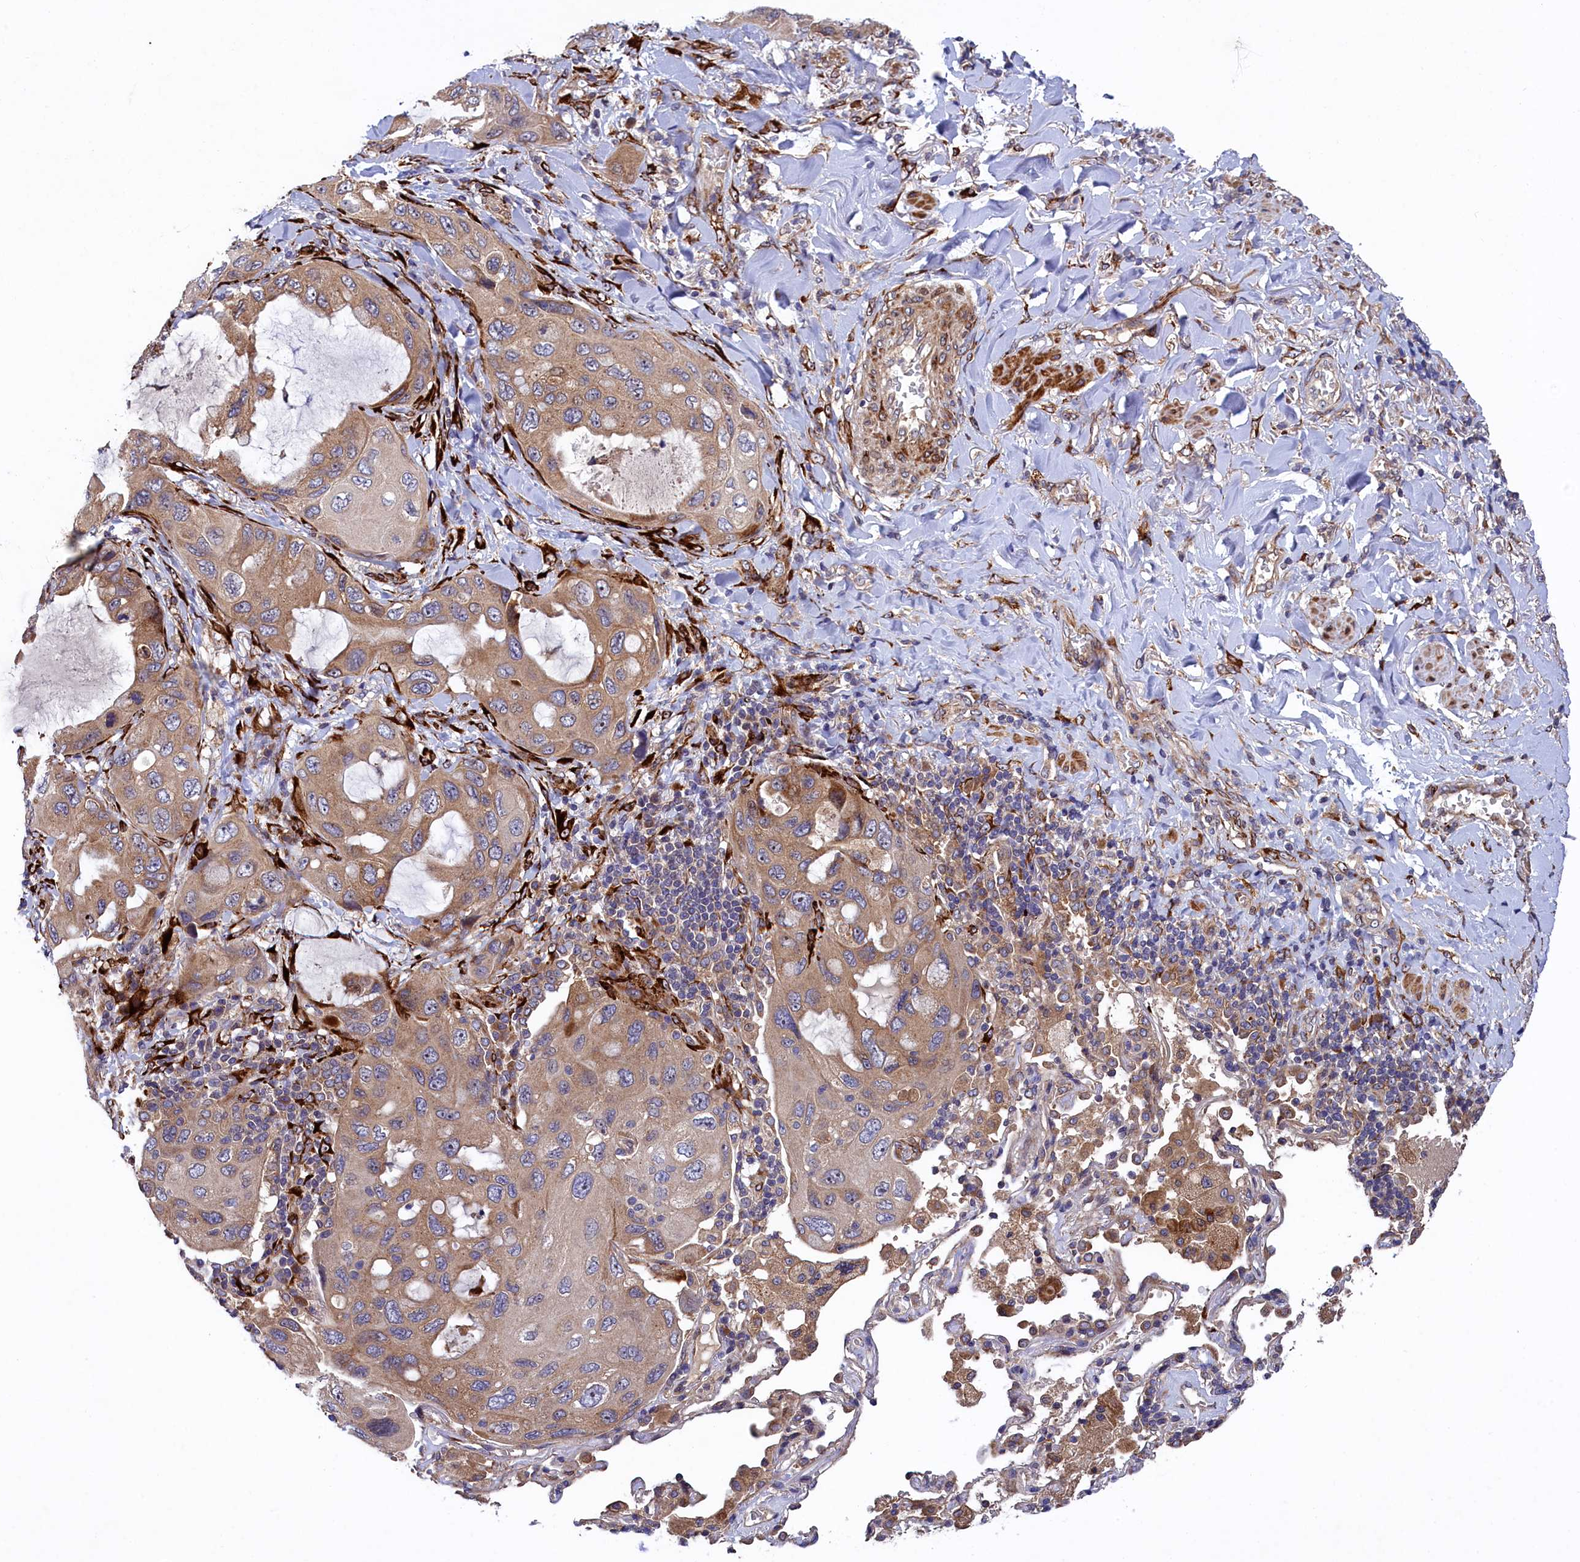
{"staining": {"intensity": "moderate", "quantity": ">75%", "location": "cytoplasmic/membranous"}, "tissue": "lung cancer", "cell_type": "Tumor cells", "image_type": "cancer", "snomed": [{"axis": "morphology", "description": "Squamous cell carcinoma, NOS"}, {"axis": "topography", "description": "Lung"}], "caption": "Squamous cell carcinoma (lung) tissue shows moderate cytoplasmic/membranous expression in approximately >75% of tumor cells", "gene": "ARRDC4", "patient": {"sex": "female", "age": 73}}